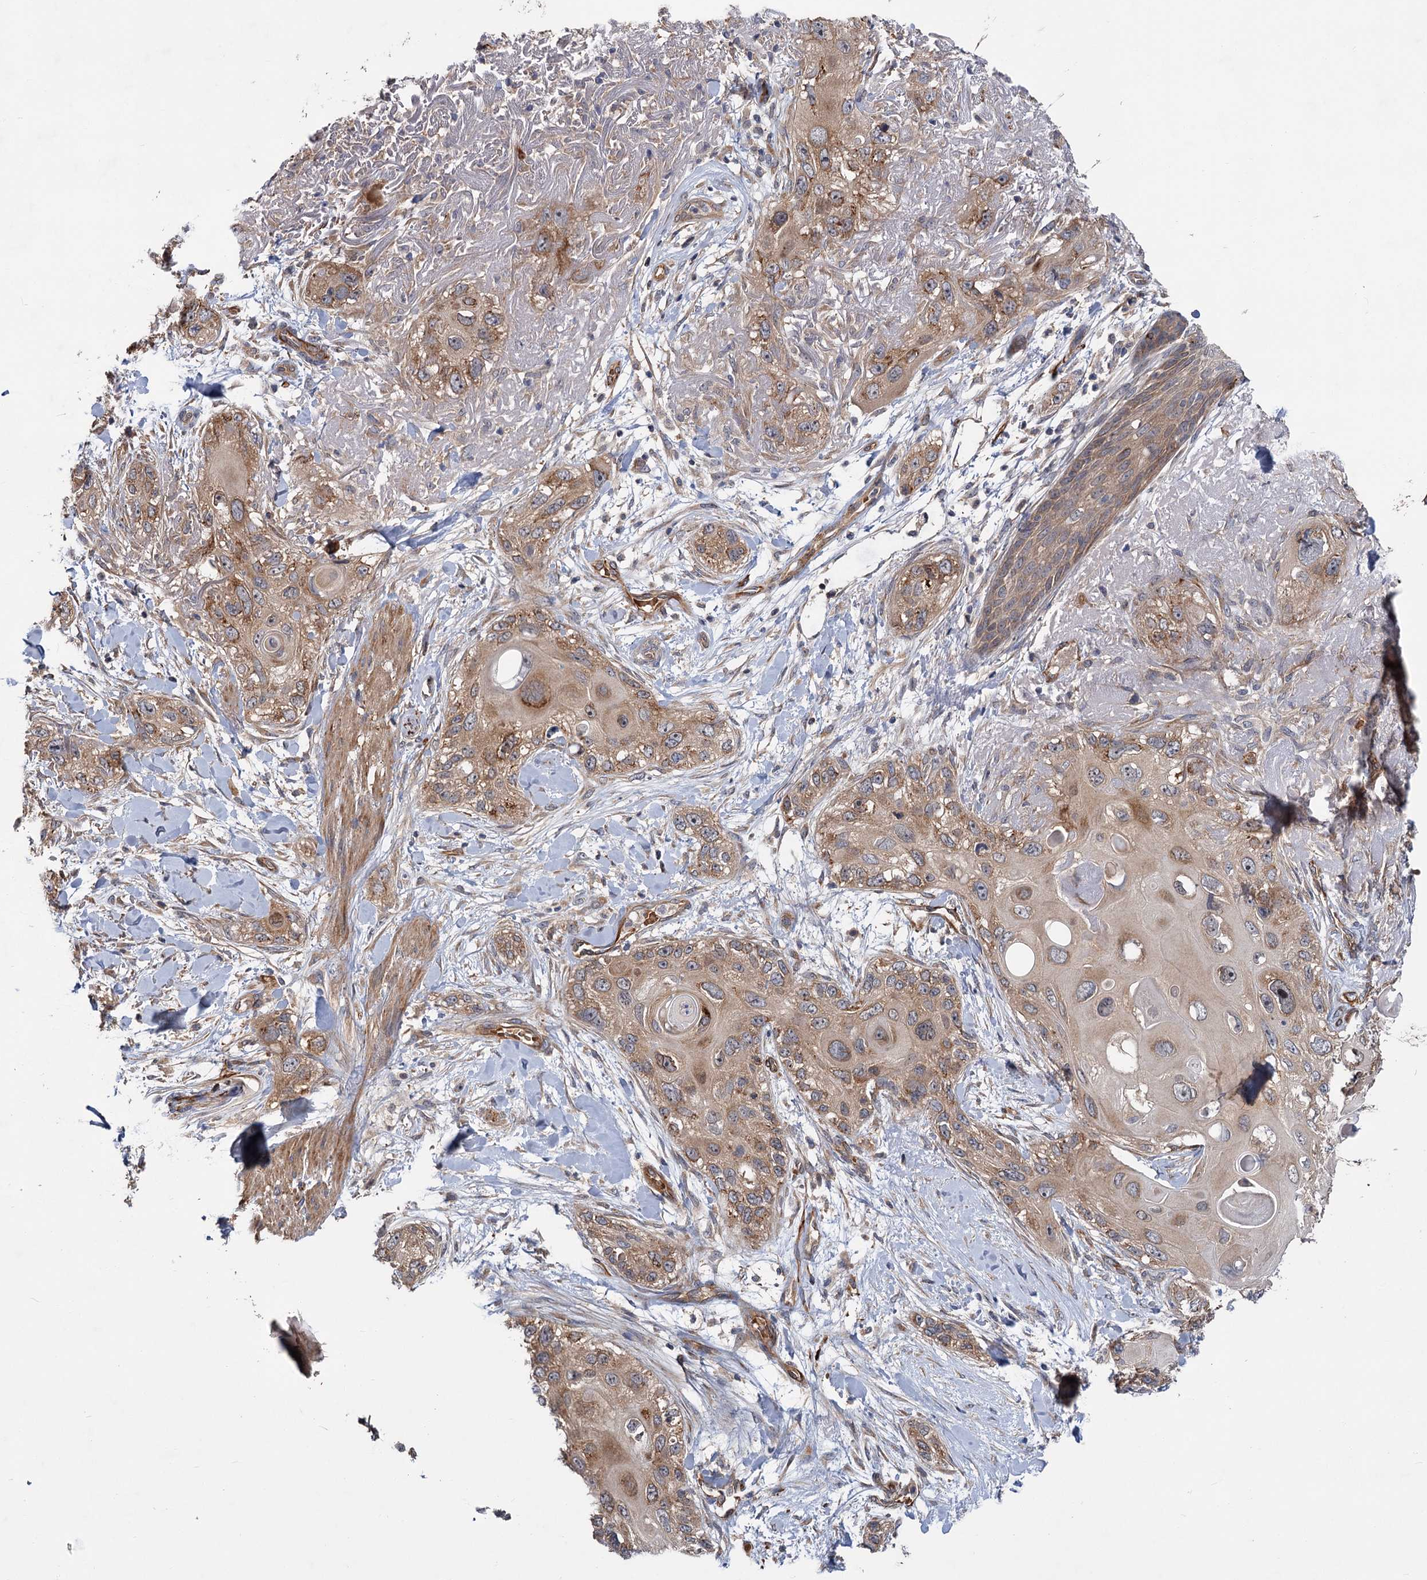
{"staining": {"intensity": "moderate", "quantity": "25%-75%", "location": "cytoplasmic/membranous"}, "tissue": "skin cancer", "cell_type": "Tumor cells", "image_type": "cancer", "snomed": [{"axis": "morphology", "description": "Normal tissue, NOS"}, {"axis": "morphology", "description": "Squamous cell carcinoma, NOS"}, {"axis": "topography", "description": "Skin"}], "caption": "Immunohistochemistry (IHC) of skin cancer (squamous cell carcinoma) shows medium levels of moderate cytoplasmic/membranous expression in about 25%-75% of tumor cells.", "gene": "PKN2", "patient": {"sex": "male", "age": 72}}